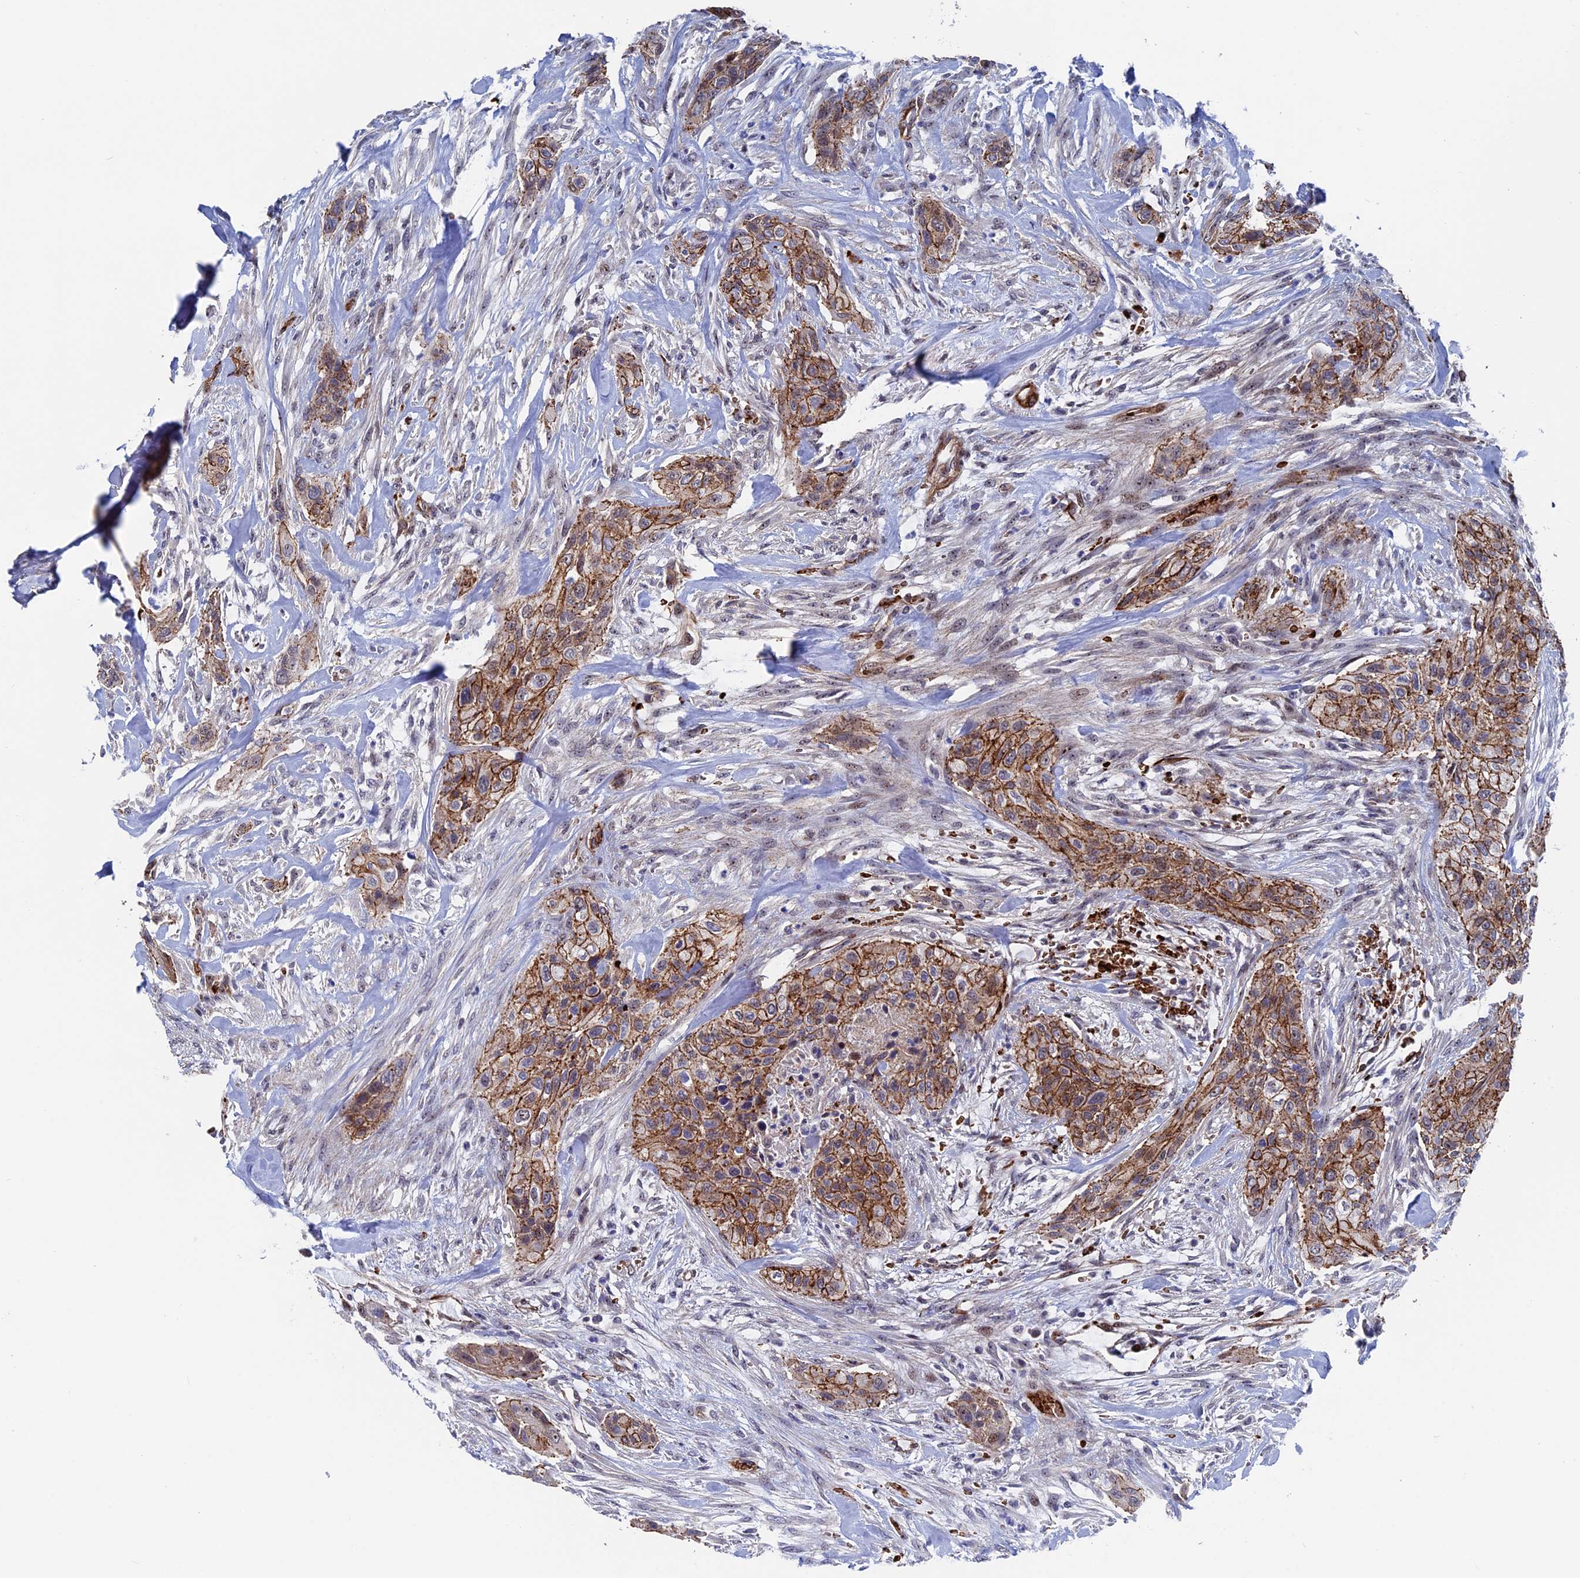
{"staining": {"intensity": "moderate", "quantity": ">75%", "location": "cytoplasmic/membranous"}, "tissue": "urothelial cancer", "cell_type": "Tumor cells", "image_type": "cancer", "snomed": [{"axis": "morphology", "description": "Urothelial carcinoma, High grade"}, {"axis": "topography", "description": "Urinary bladder"}], "caption": "The image reveals immunohistochemical staining of urothelial cancer. There is moderate cytoplasmic/membranous expression is seen in about >75% of tumor cells. Immunohistochemistry stains the protein in brown and the nuclei are stained blue.", "gene": "EXOSC9", "patient": {"sex": "male", "age": 35}}